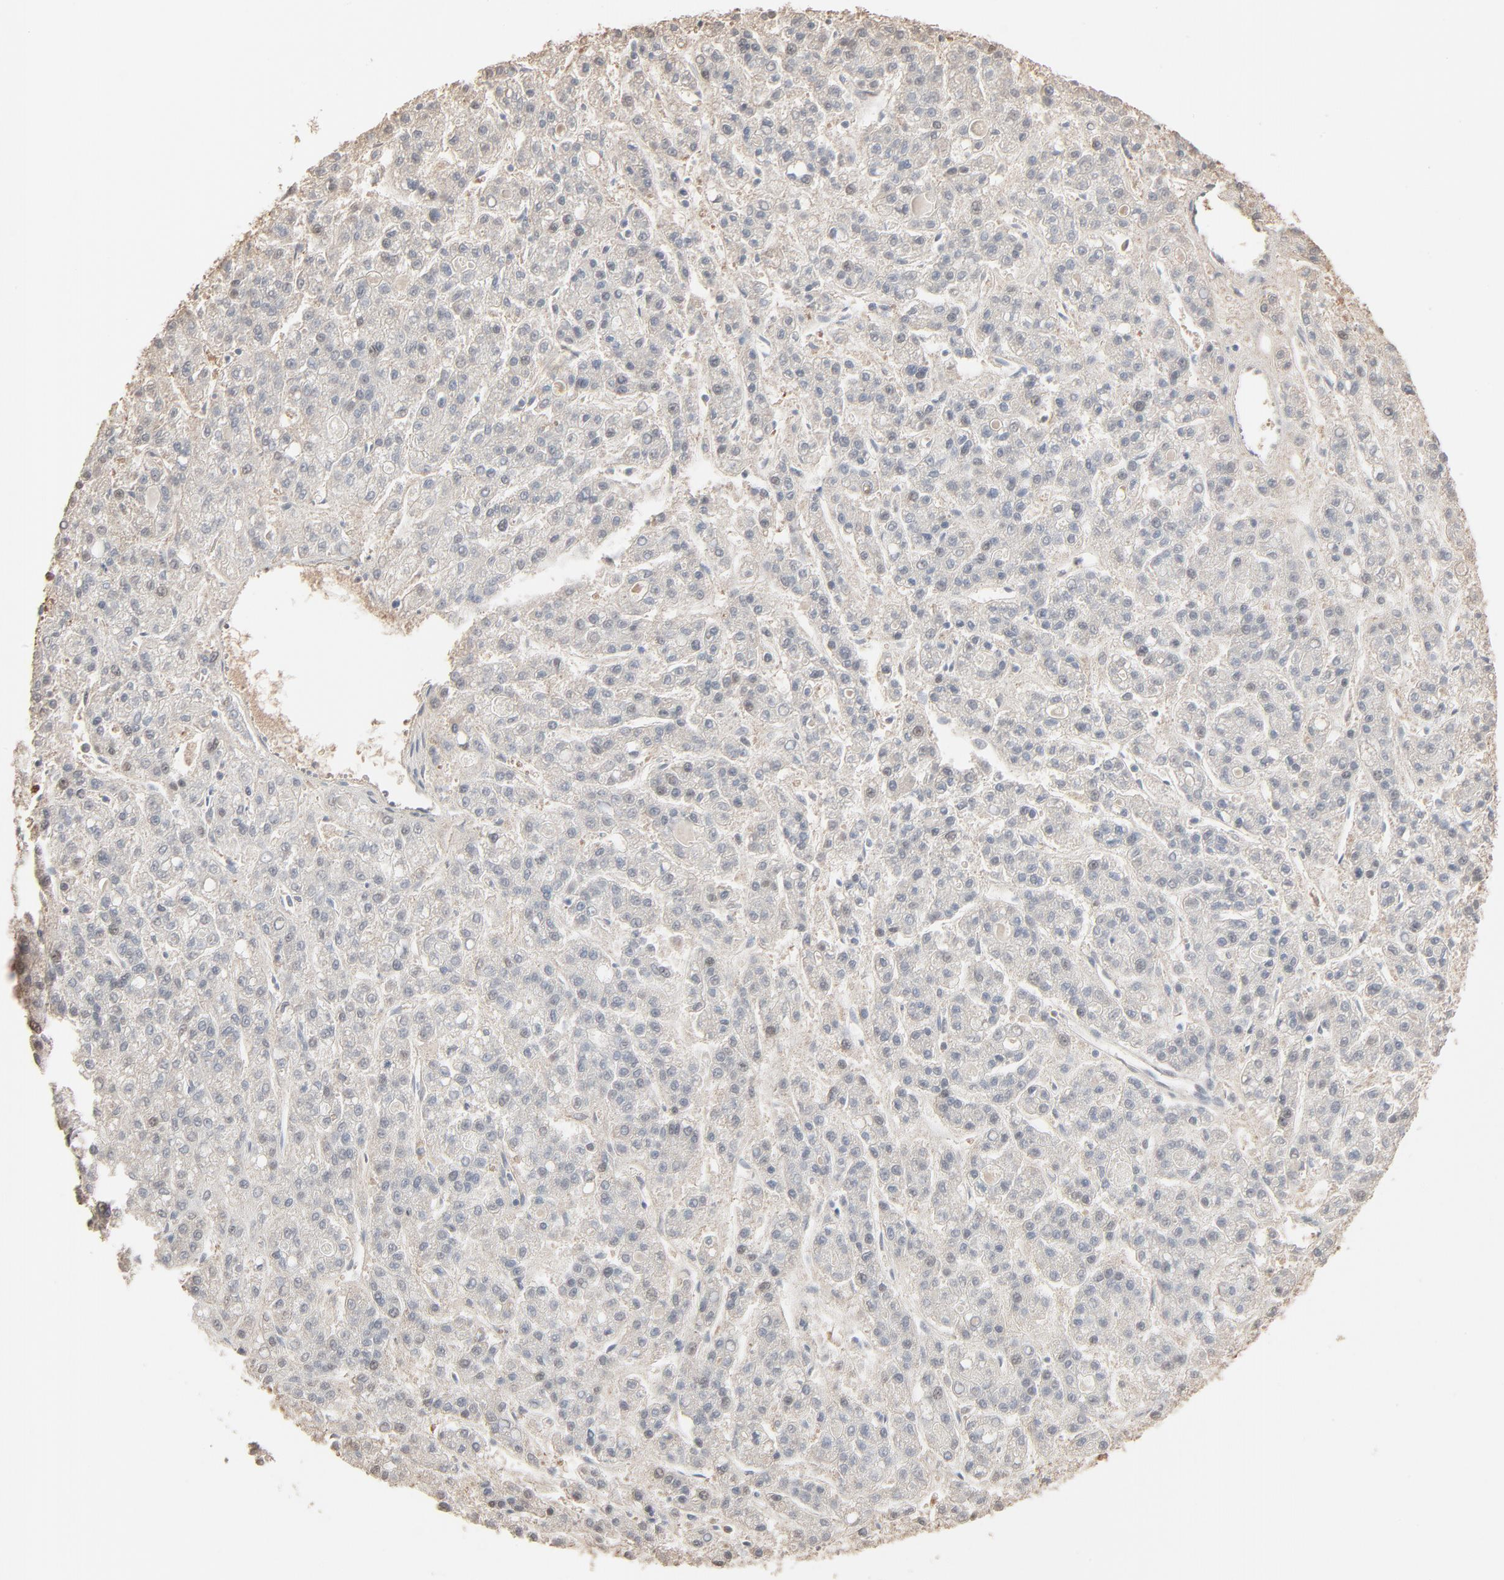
{"staining": {"intensity": "weak", "quantity": ">75%", "location": "cytoplasmic/membranous"}, "tissue": "liver cancer", "cell_type": "Tumor cells", "image_type": "cancer", "snomed": [{"axis": "morphology", "description": "Carcinoma, Hepatocellular, NOS"}, {"axis": "topography", "description": "Liver"}], "caption": "A high-resolution histopathology image shows IHC staining of liver cancer, which shows weak cytoplasmic/membranous staining in approximately >75% of tumor cells. The staining was performed using DAB (3,3'-diaminobenzidine) to visualize the protein expression in brown, while the nuclei were stained in blue with hematoxylin (Magnification: 20x).", "gene": "CCT5", "patient": {"sex": "male", "age": 70}}